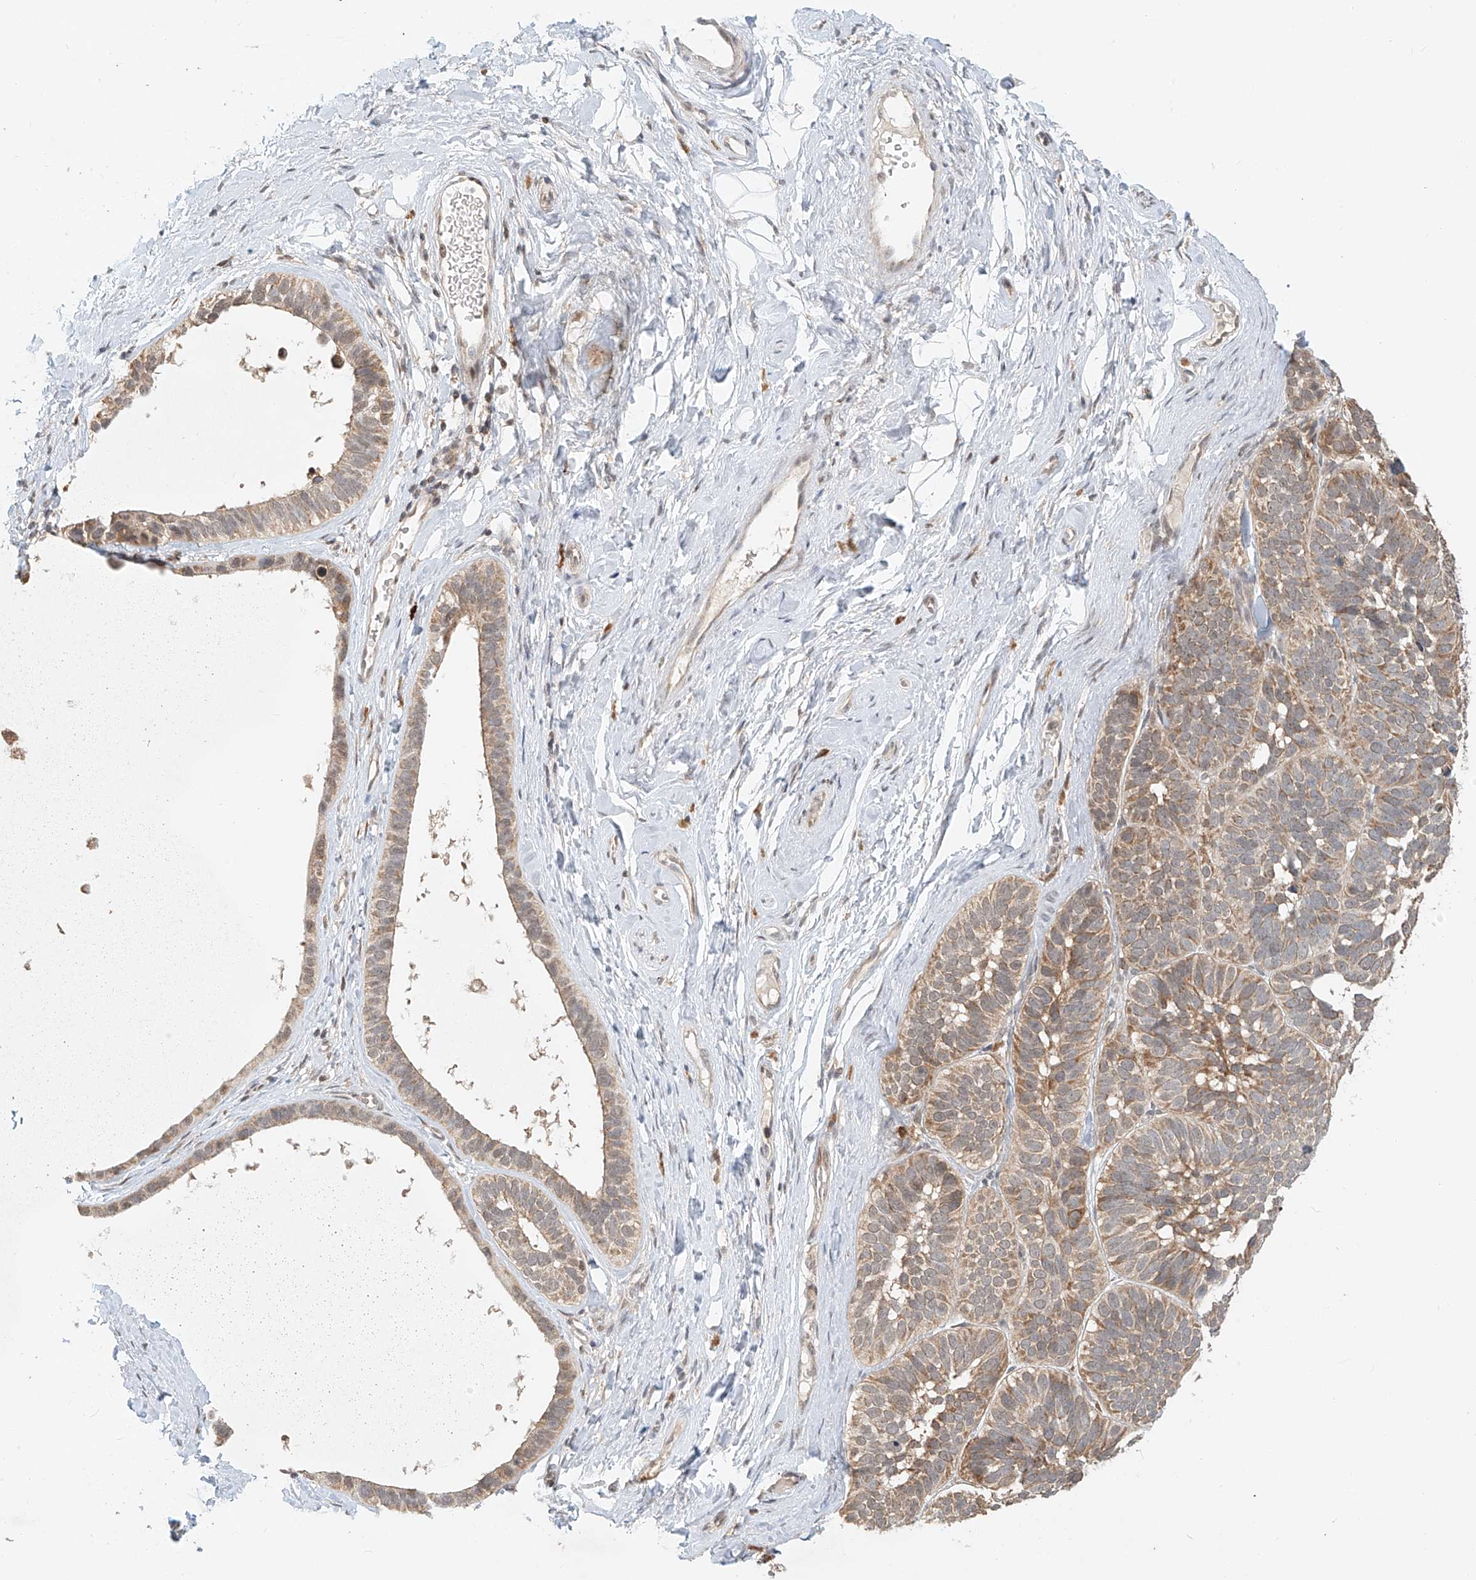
{"staining": {"intensity": "weak", "quantity": ">75%", "location": "cytoplasmic/membranous"}, "tissue": "skin cancer", "cell_type": "Tumor cells", "image_type": "cancer", "snomed": [{"axis": "morphology", "description": "Basal cell carcinoma"}, {"axis": "topography", "description": "Skin"}], "caption": "The immunohistochemical stain highlights weak cytoplasmic/membranous positivity in tumor cells of skin cancer tissue. (Stains: DAB (3,3'-diaminobenzidine) in brown, nuclei in blue, Microscopy: brightfield microscopy at high magnification).", "gene": "SYTL3", "patient": {"sex": "male", "age": 62}}